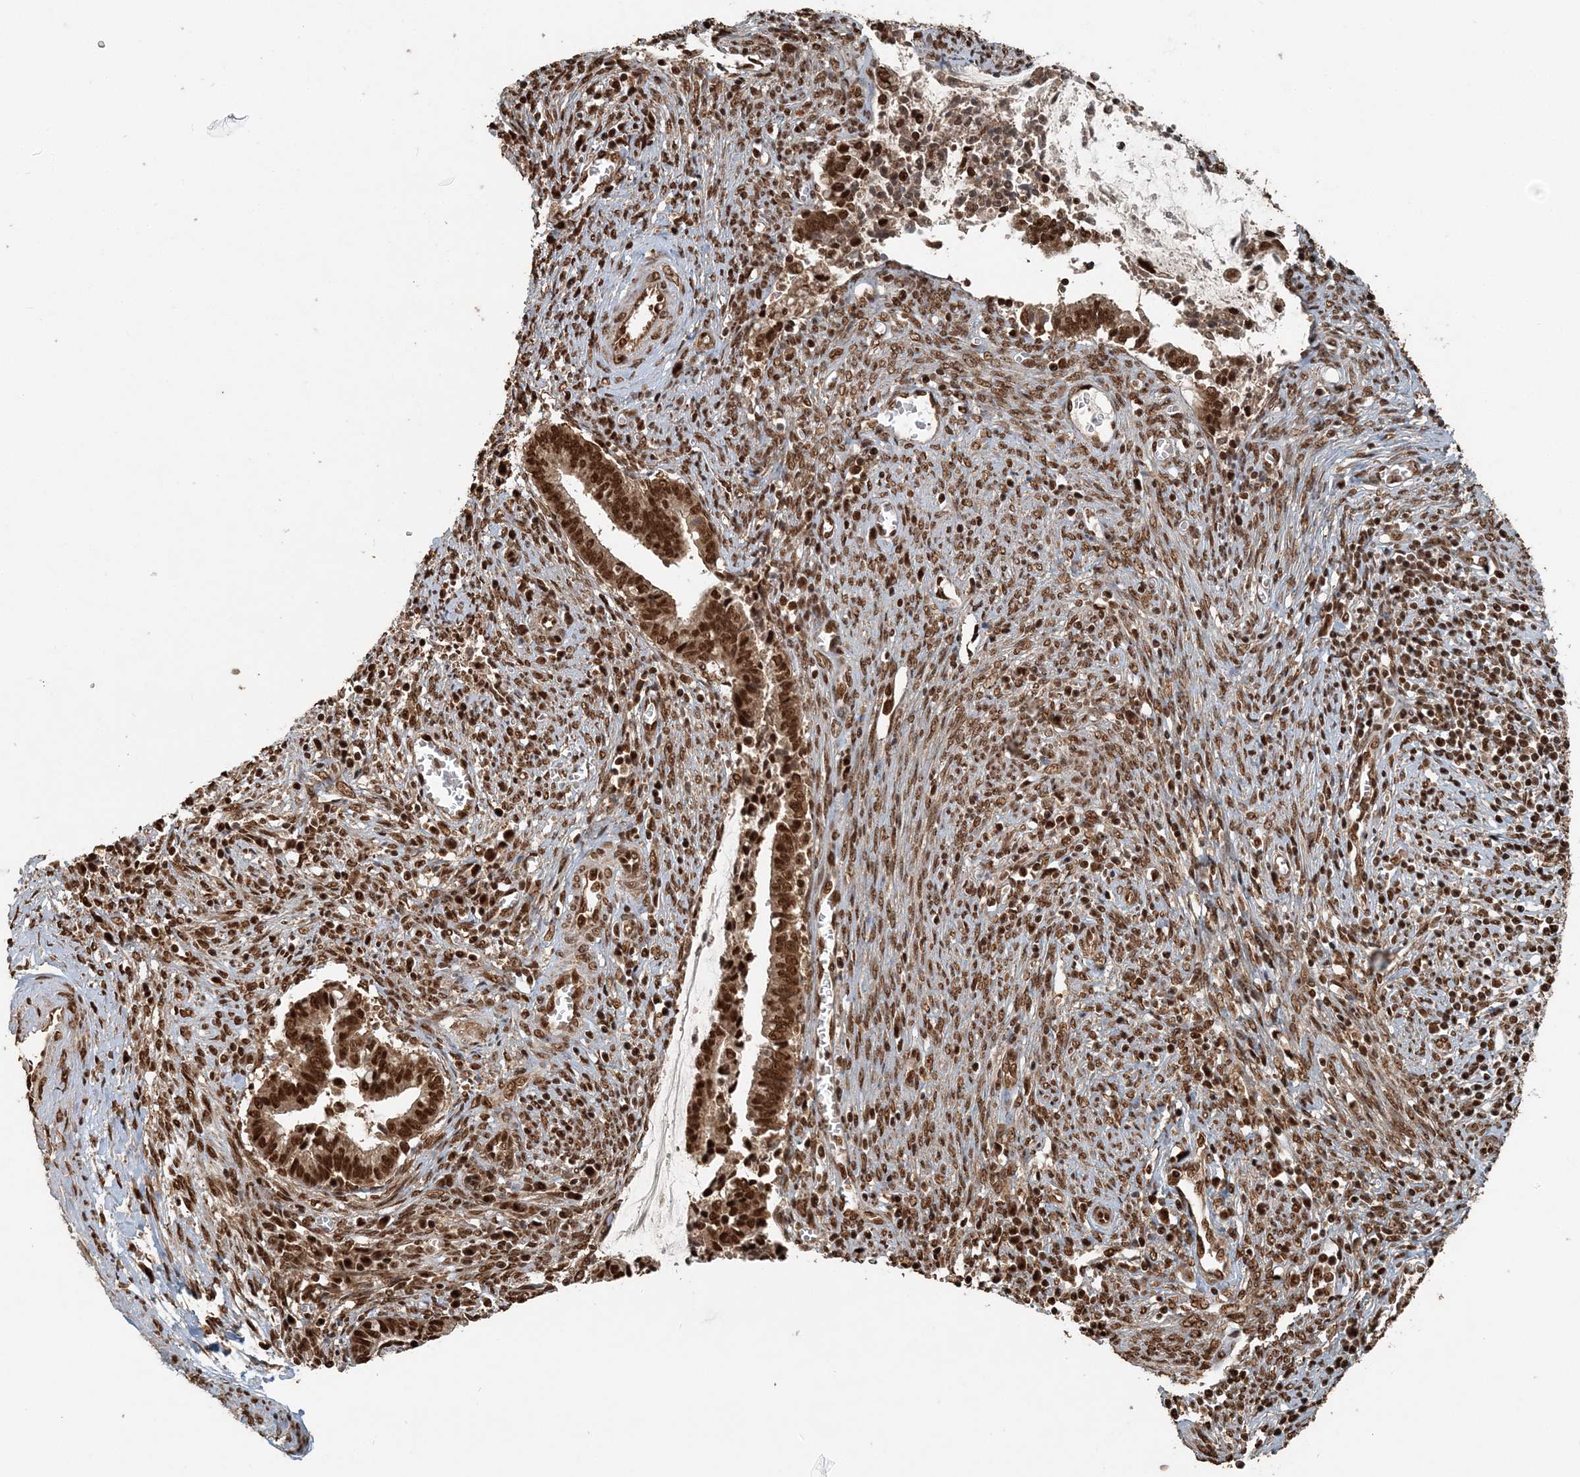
{"staining": {"intensity": "strong", "quantity": ">75%", "location": "nuclear"}, "tissue": "cervical cancer", "cell_type": "Tumor cells", "image_type": "cancer", "snomed": [{"axis": "morphology", "description": "Adenocarcinoma, NOS"}, {"axis": "topography", "description": "Cervix"}], "caption": "A micrograph of human adenocarcinoma (cervical) stained for a protein exhibits strong nuclear brown staining in tumor cells. The protein is shown in brown color, while the nuclei are stained blue.", "gene": "ARHGAP35", "patient": {"sex": "female", "age": 44}}